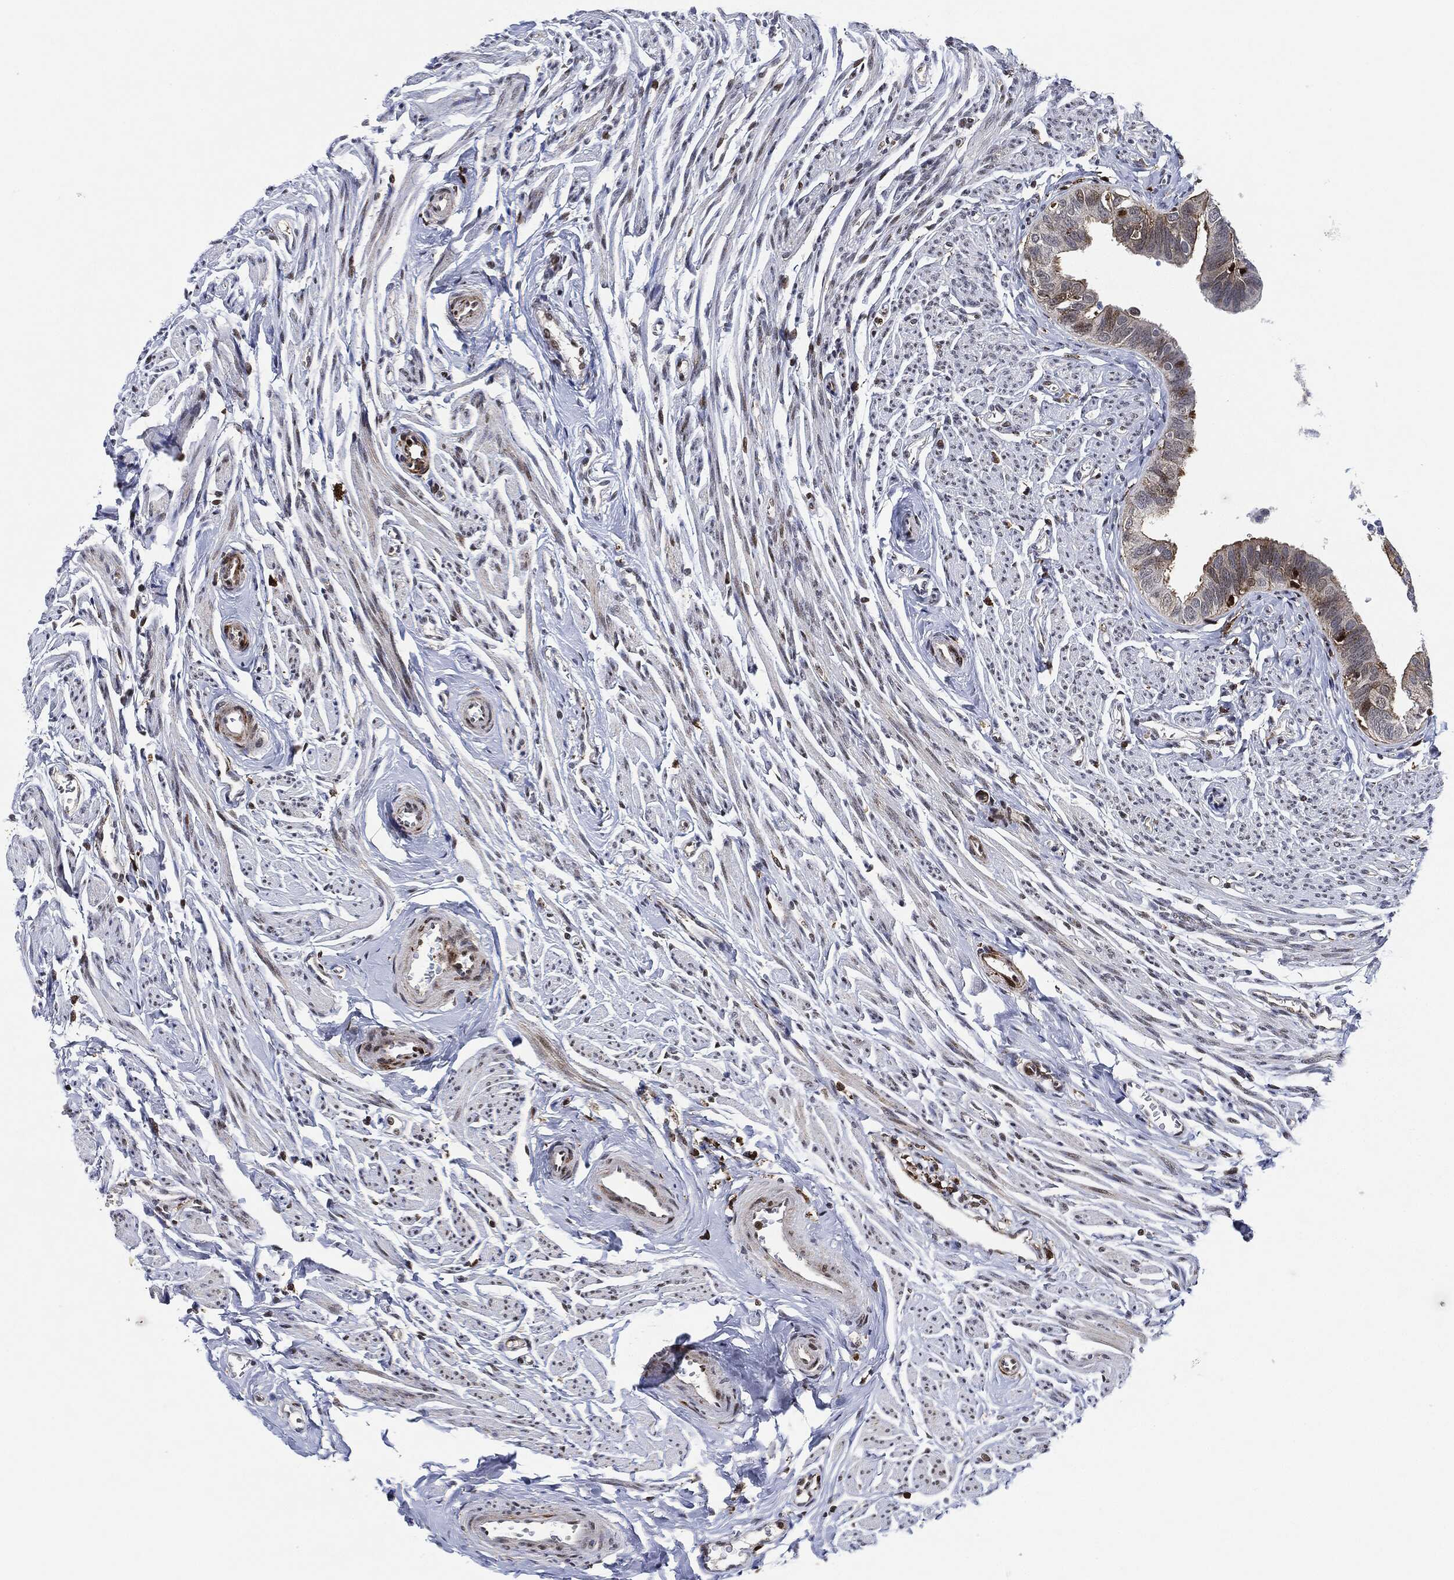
{"staining": {"intensity": "strong", "quantity": "25%-75%", "location": "cytoplasmic/membranous"}, "tissue": "fallopian tube", "cell_type": "Glandular cells", "image_type": "normal", "snomed": [{"axis": "morphology", "description": "Normal tissue, NOS"}, {"axis": "topography", "description": "Fallopian tube"}], "caption": "Immunohistochemistry (IHC) (DAB) staining of unremarkable human fallopian tube demonstrates strong cytoplasmic/membranous protein positivity in approximately 25%-75% of glandular cells. Using DAB (3,3'-diaminobenzidine) (brown) and hematoxylin (blue) stains, captured at high magnification using brightfield microscopy.", "gene": "NANOS3", "patient": {"sex": "female", "age": 54}}